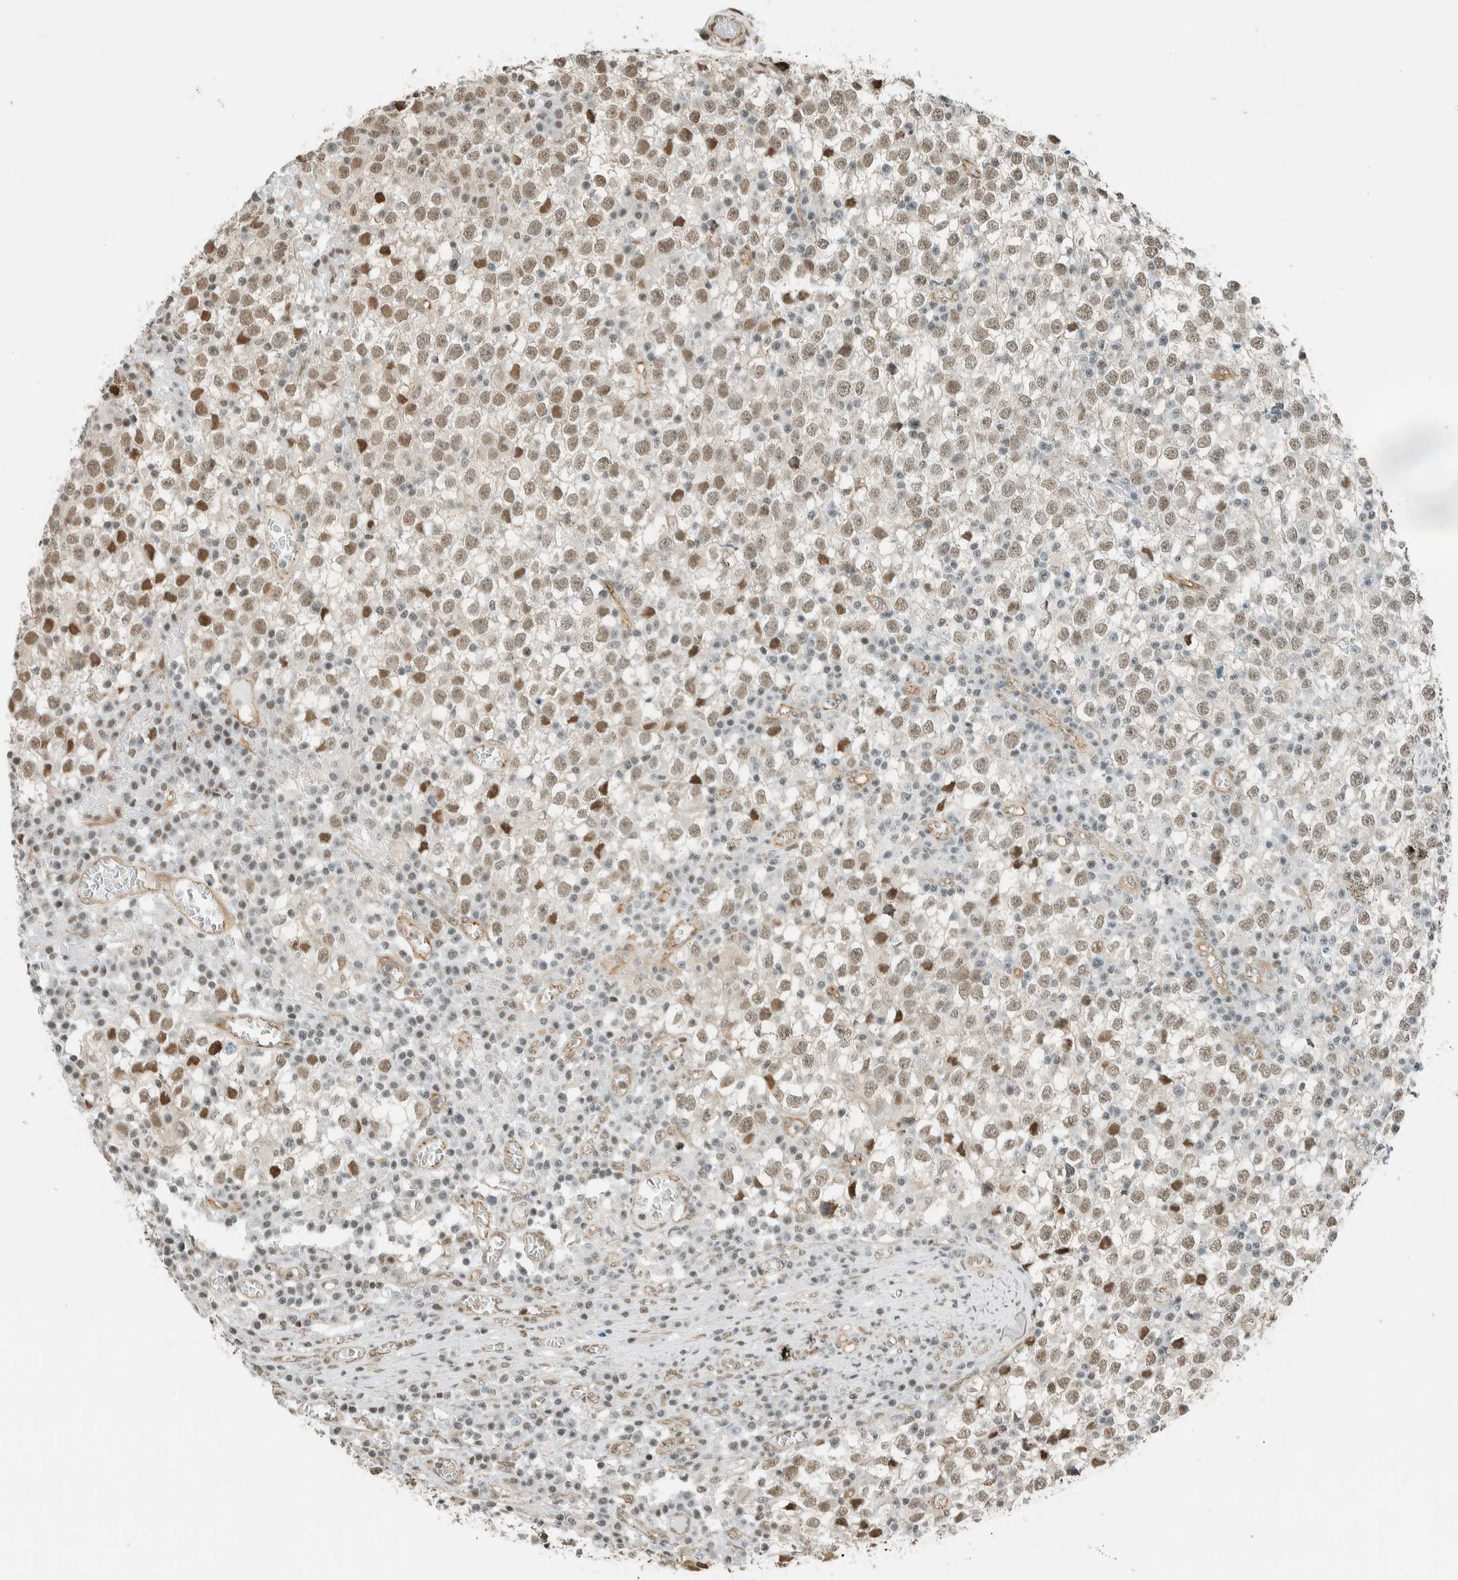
{"staining": {"intensity": "moderate", "quantity": "25%-75%", "location": "nuclear"}, "tissue": "testis cancer", "cell_type": "Tumor cells", "image_type": "cancer", "snomed": [{"axis": "morphology", "description": "Seminoma, NOS"}, {"axis": "topography", "description": "Testis"}], "caption": "A high-resolution photomicrograph shows immunohistochemistry staining of testis seminoma, which exhibits moderate nuclear positivity in approximately 25%-75% of tumor cells.", "gene": "NIBAN2", "patient": {"sex": "male", "age": 65}}